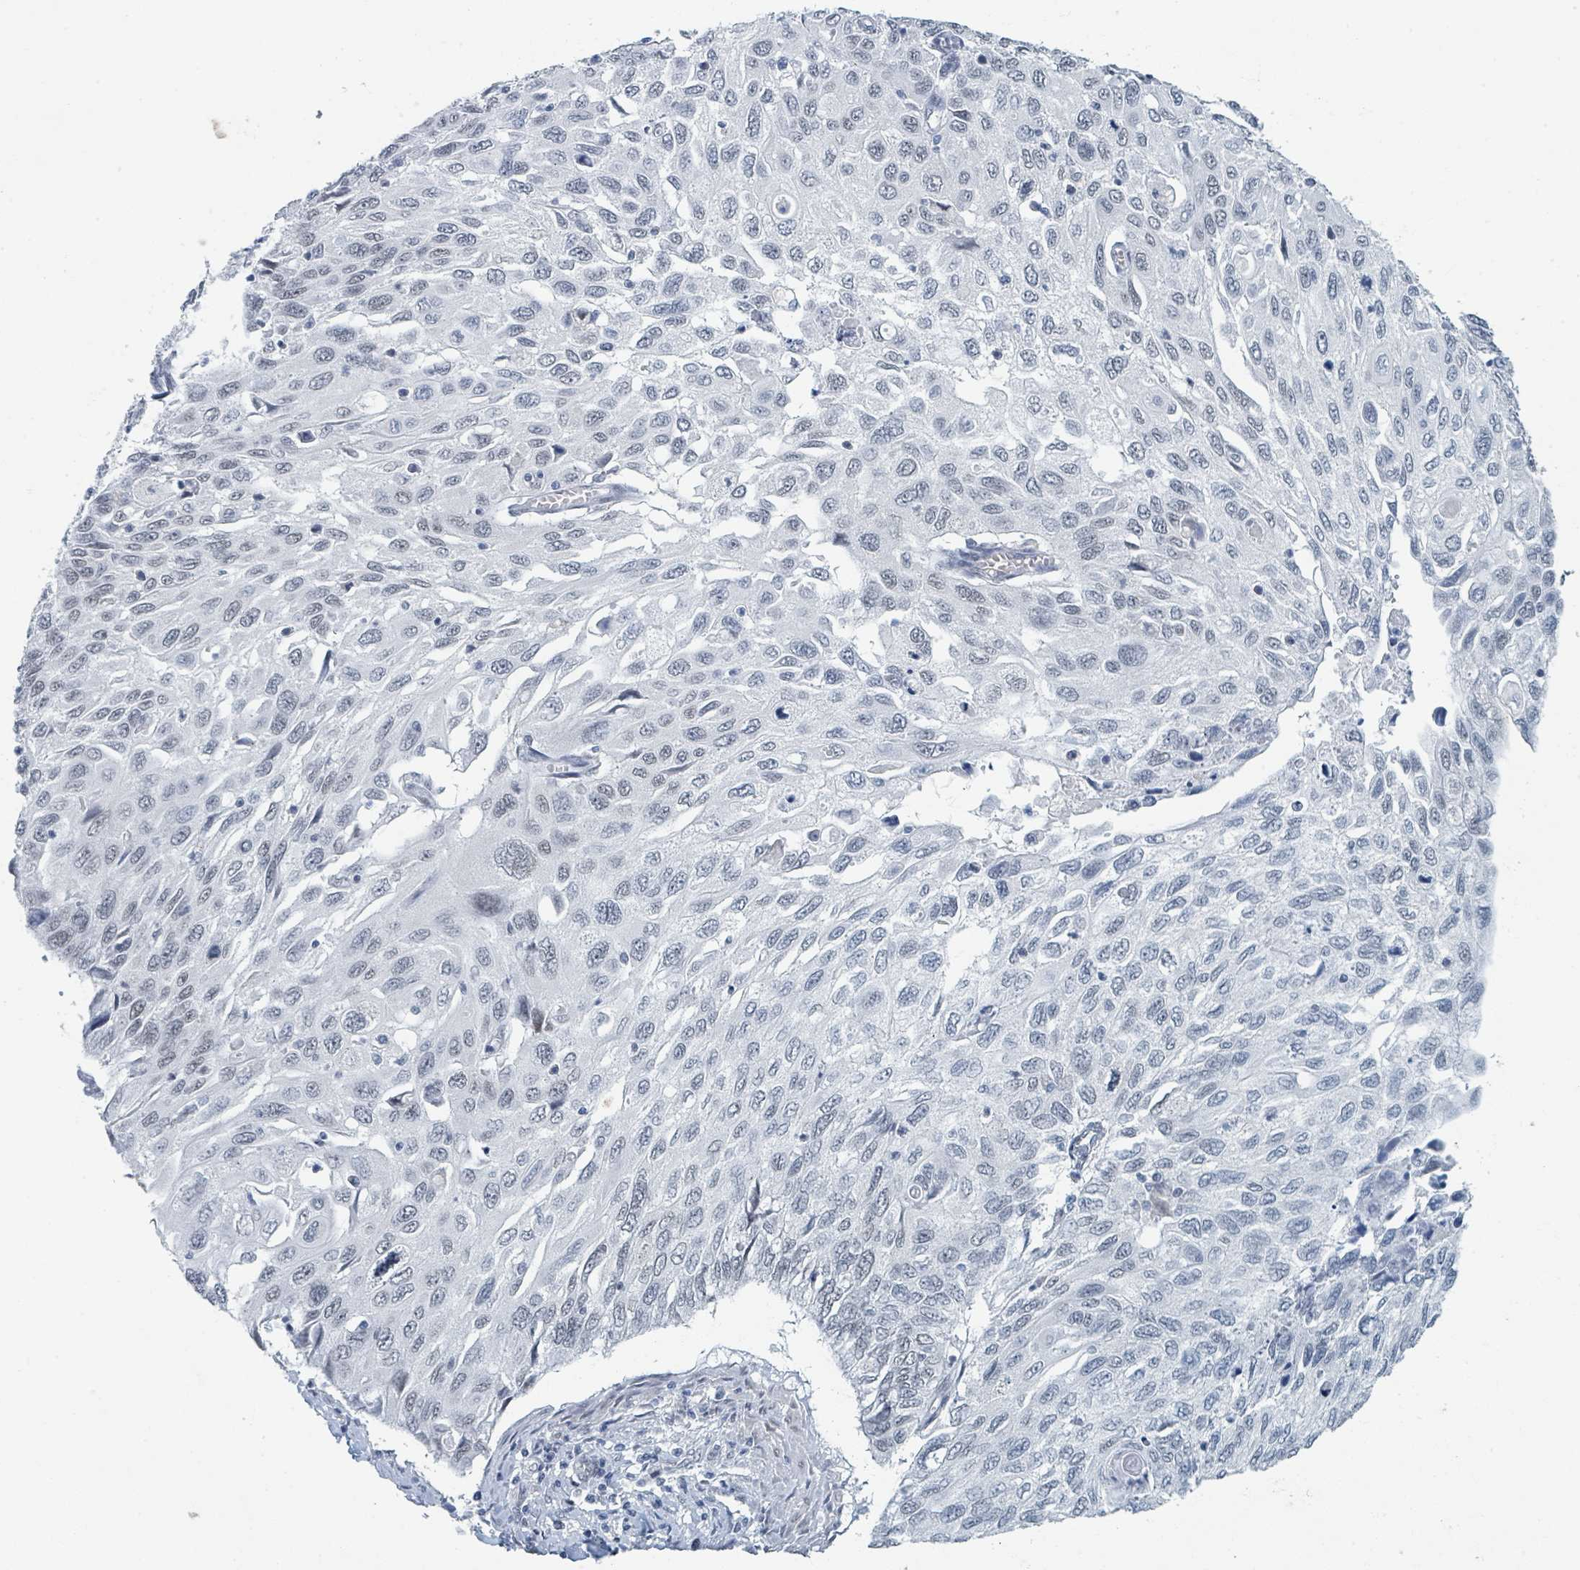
{"staining": {"intensity": "negative", "quantity": "none", "location": "none"}, "tissue": "cervical cancer", "cell_type": "Tumor cells", "image_type": "cancer", "snomed": [{"axis": "morphology", "description": "Squamous cell carcinoma, NOS"}, {"axis": "topography", "description": "Cervix"}], "caption": "Tumor cells are negative for protein expression in human cervical cancer (squamous cell carcinoma).", "gene": "EHMT2", "patient": {"sex": "female", "age": 70}}